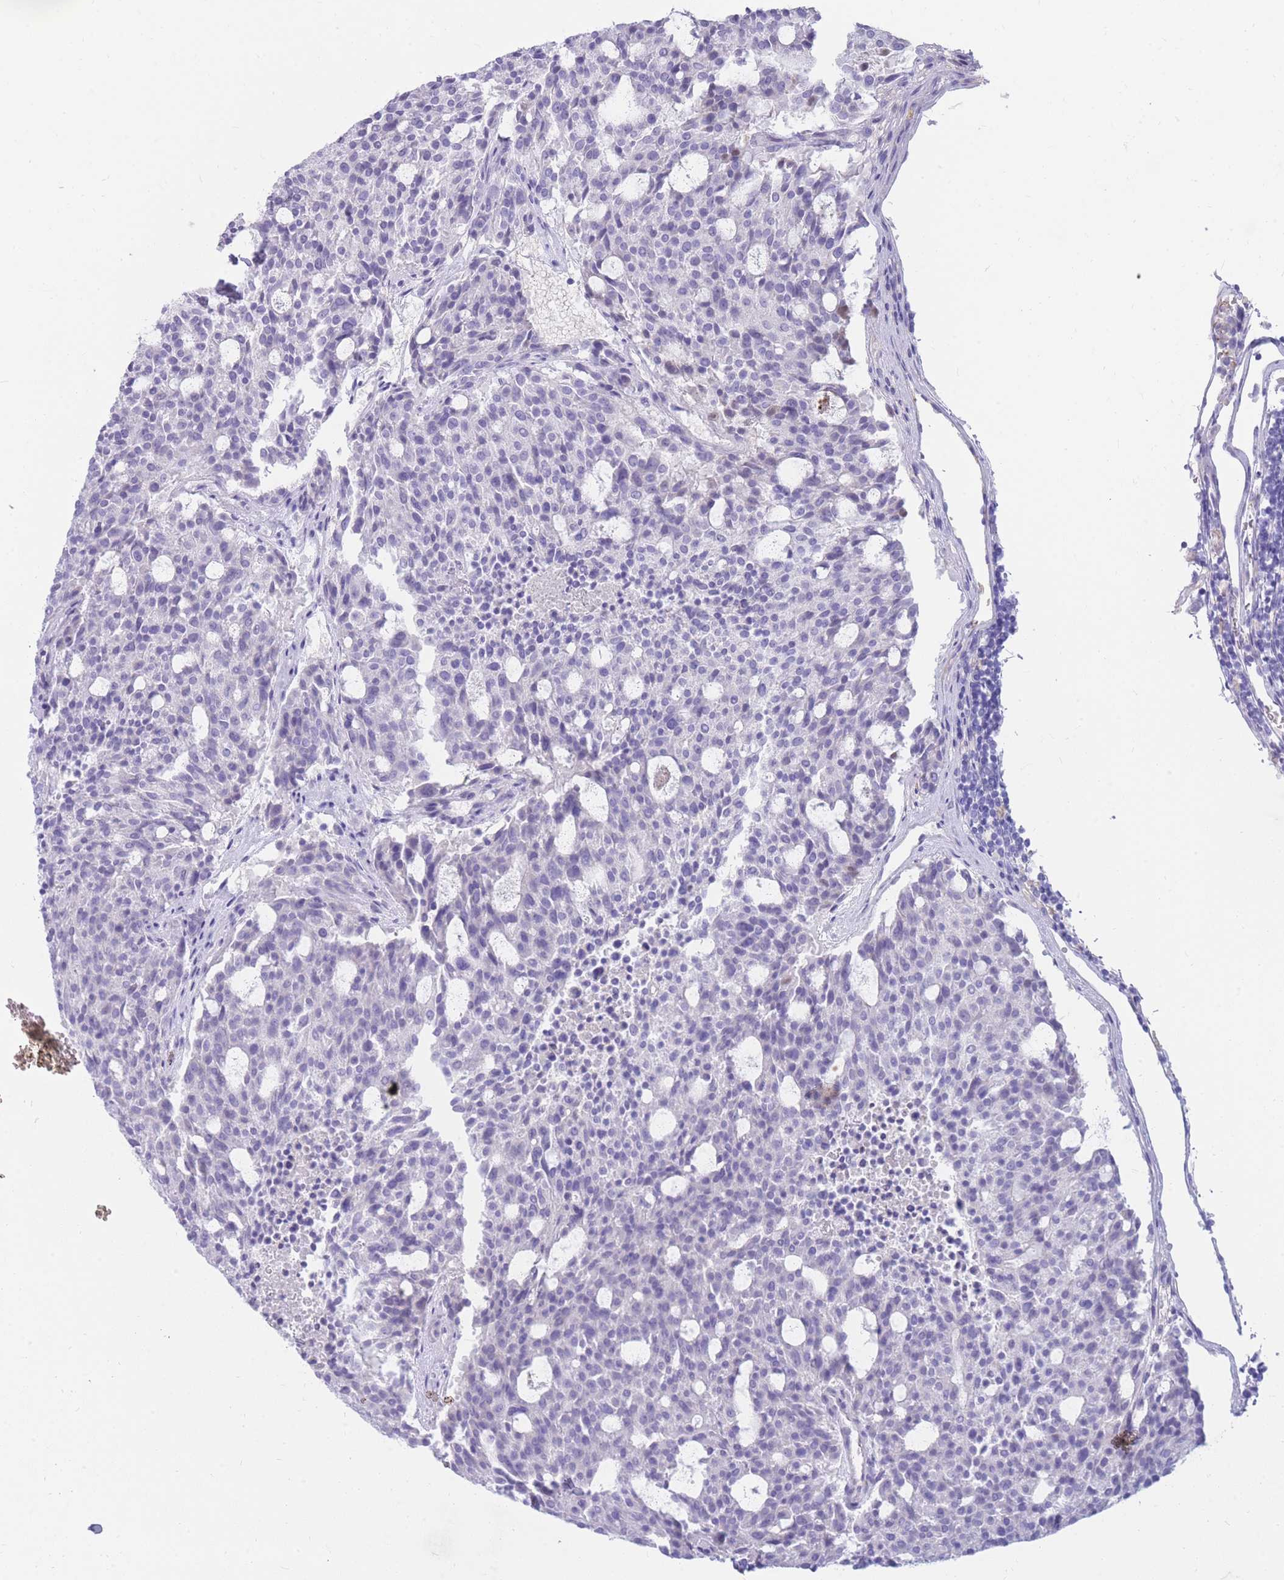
{"staining": {"intensity": "negative", "quantity": "none", "location": "none"}, "tissue": "carcinoid", "cell_type": "Tumor cells", "image_type": "cancer", "snomed": [{"axis": "morphology", "description": "Carcinoid, malignant, NOS"}, {"axis": "topography", "description": "Pancreas"}], "caption": "Immunohistochemistry histopathology image of malignant carcinoid stained for a protein (brown), which displays no positivity in tumor cells.", "gene": "NKX1-2", "patient": {"sex": "female", "age": 54}}